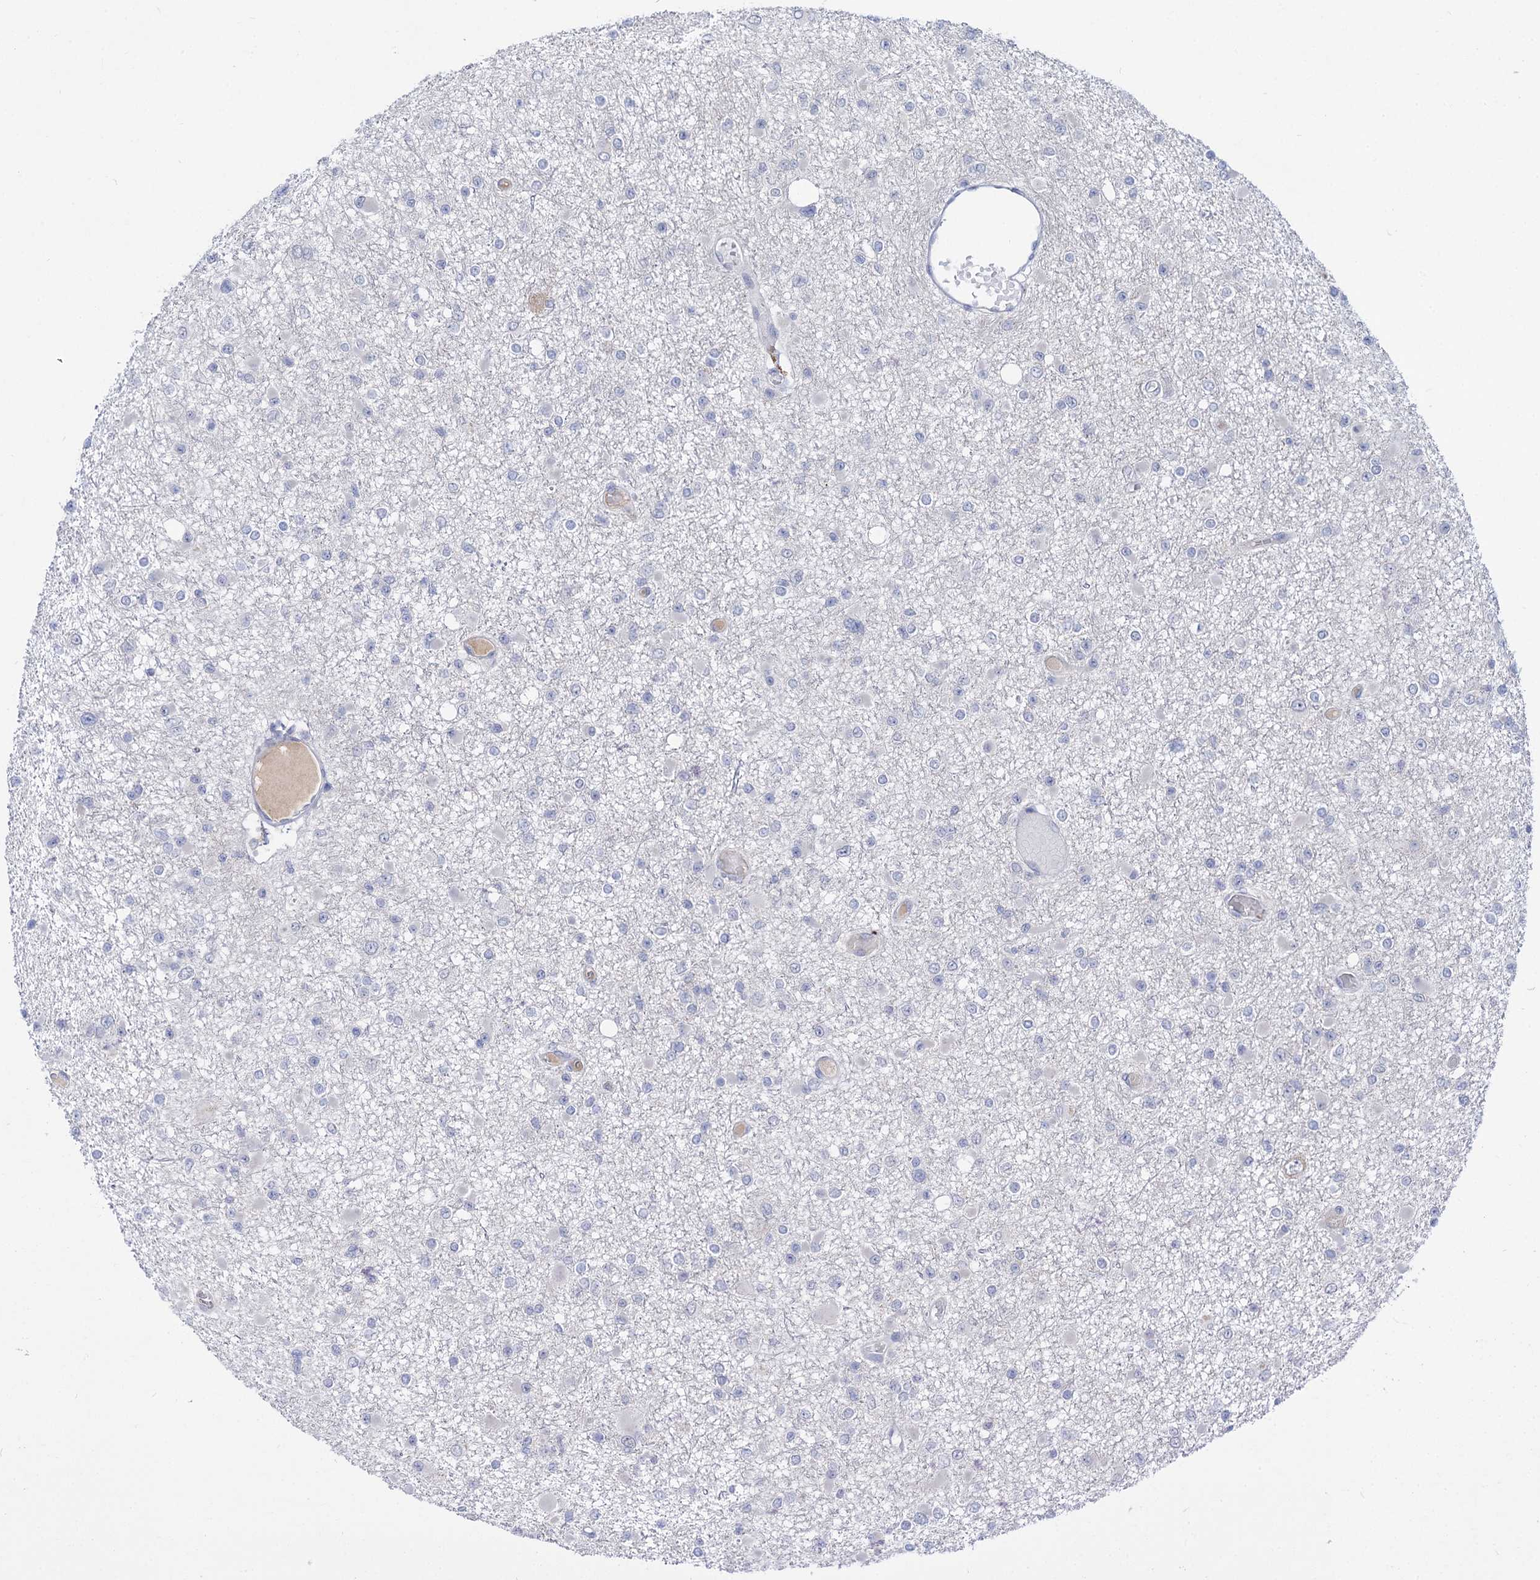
{"staining": {"intensity": "negative", "quantity": "none", "location": "none"}, "tissue": "glioma", "cell_type": "Tumor cells", "image_type": "cancer", "snomed": [{"axis": "morphology", "description": "Glioma, malignant, Low grade"}, {"axis": "topography", "description": "Brain"}], "caption": "An IHC photomicrograph of malignant glioma (low-grade) is shown. There is no staining in tumor cells of malignant glioma (low-grade).", "gene": "NEK10", "patient": {"sex": "female", "age": 22}}